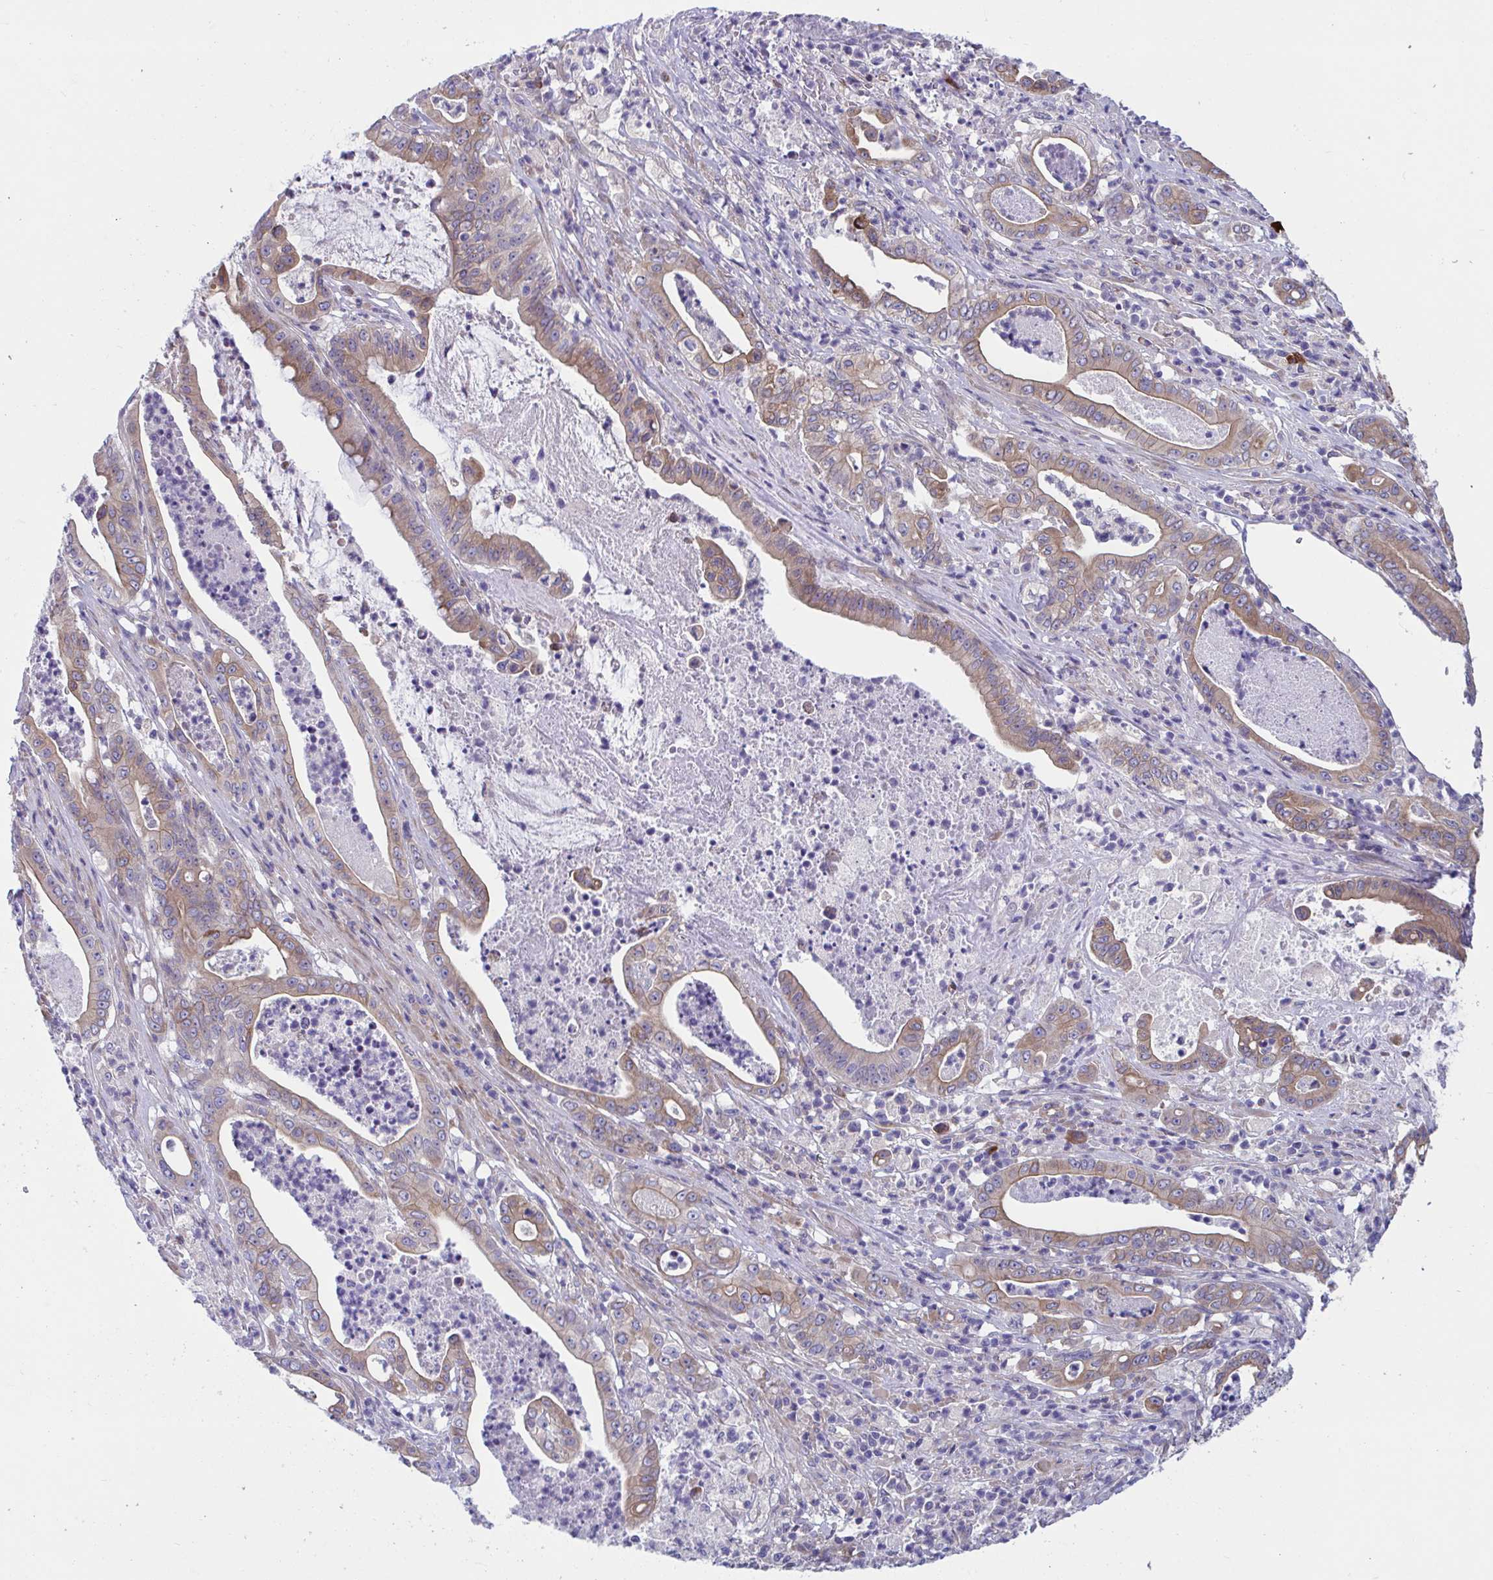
{"staining": {"intensity": "moderate", "quantity": ">75%", "location": "cytoplasmic/membranous"}, "tissue": "pancreatic cancer", "cell_type": "Tumor cells", "image_type": "cancer", "snomed": [{"axis": "morphology", "description": "Adenocarcinoma, NOS"}, {"axis": "topography", "description": "Pancreas"}], "caption": "Protein staining shows moderate cytoplasmic/membranous expression in approximately >75% of tumor cells in pancreatic cancer.", "gene": "WBP1", "patient": {"sex": "male", "age": 71}}